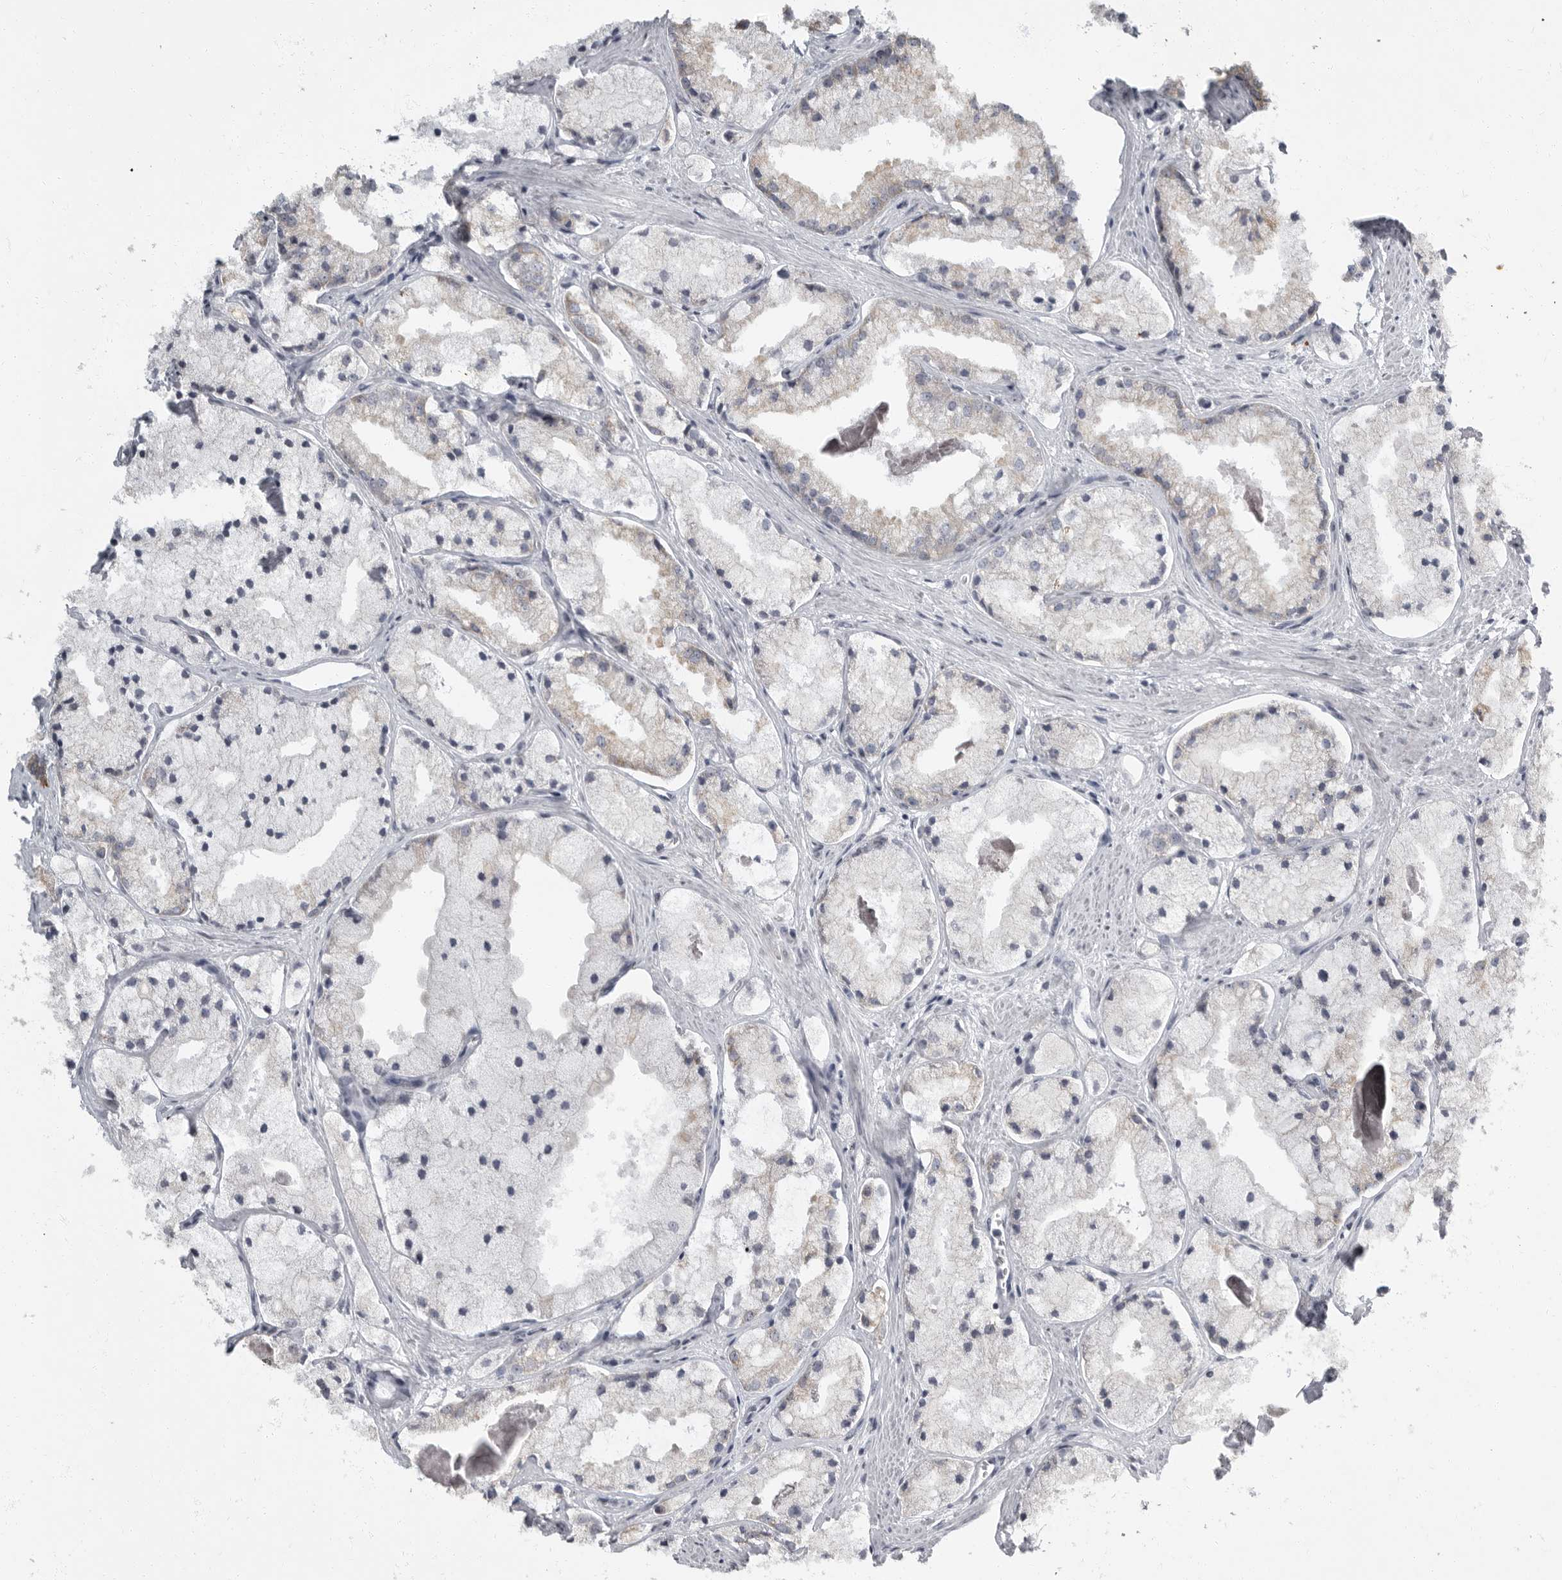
{"staining": {"intensity": "weak", "quantity": "<25%", "location": "cytoplasmic/membranous"}, "tissue": "prostate cancer", "cell_type": "Tumor cells", "image_type": "cancer", "snomed": [{"axis": "morphology", "description": "Adenocarcinoma, High grade"}, {"axis": "topography", "description": "Prostate"}], "caption": "Protein analysis of adenocarcinoma (high-grade) (prostate) exhibits no significant positivity in tumor cells. (IHC, brightfield microscopy, high magnification).", "gene": "EVI5", "patient": {"sex": "male", "age": 50}}